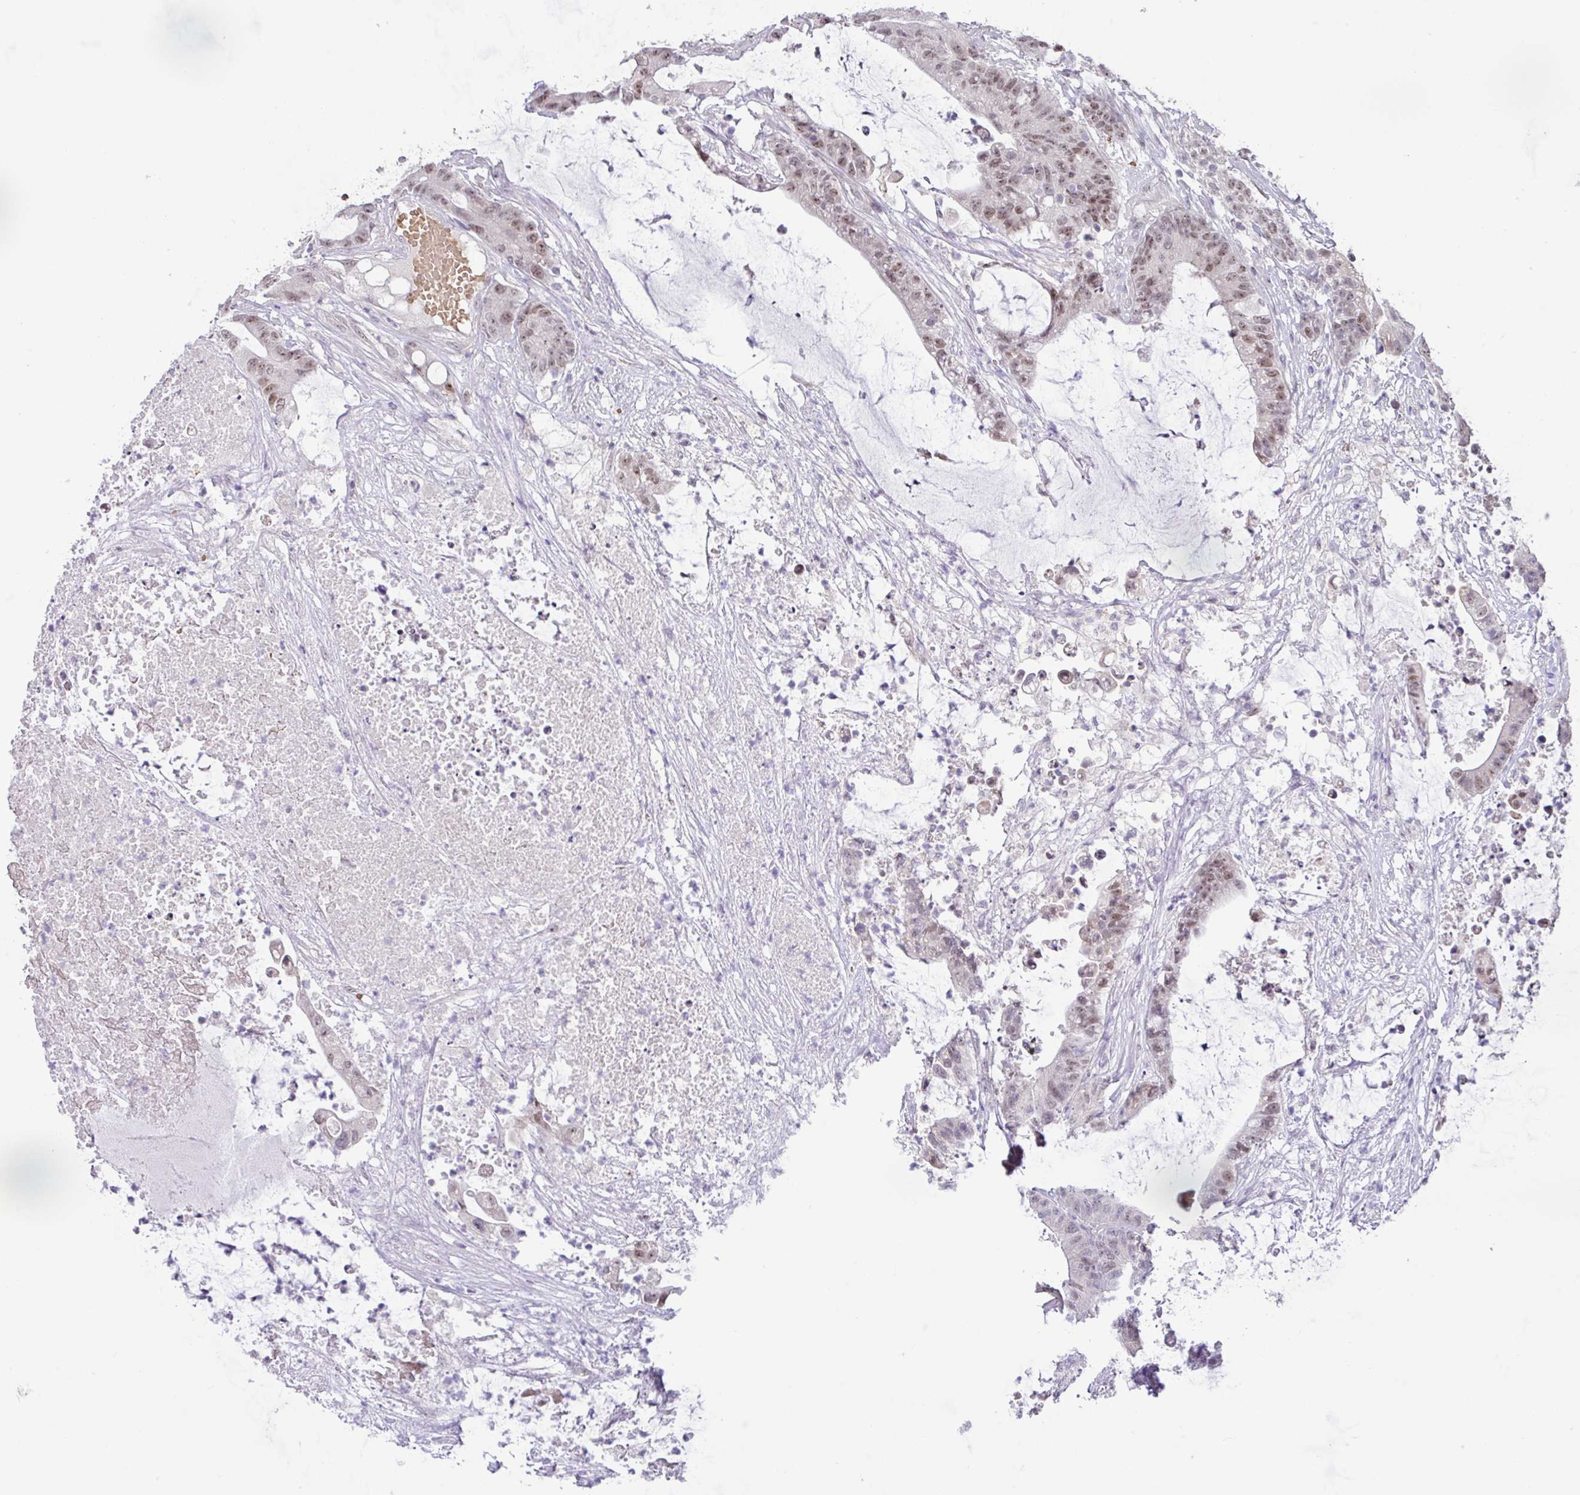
{"staining": {"intensity": "moderate", "quantity": "25%-75%", "location": "nuclear"}, "tissue": "colorectal cancer", "cell_type": "Tumor cells", "image_type": "cancer", "snomed": [{"axis": "morphology", "description": "Adenocarcinoma, NOS"}, {"axis": "topography", "description": "Colon"}], "caption": "The histopathology image displays staining of colorectal adenocarcinoma, revealing moderate nuclear protein positivity (brown color) within tumor cells. The protein is shown in brown color, while the nuclei are stained blue.", "gene": "PARP2", "patient": {"sex": "female", "age": 84}}